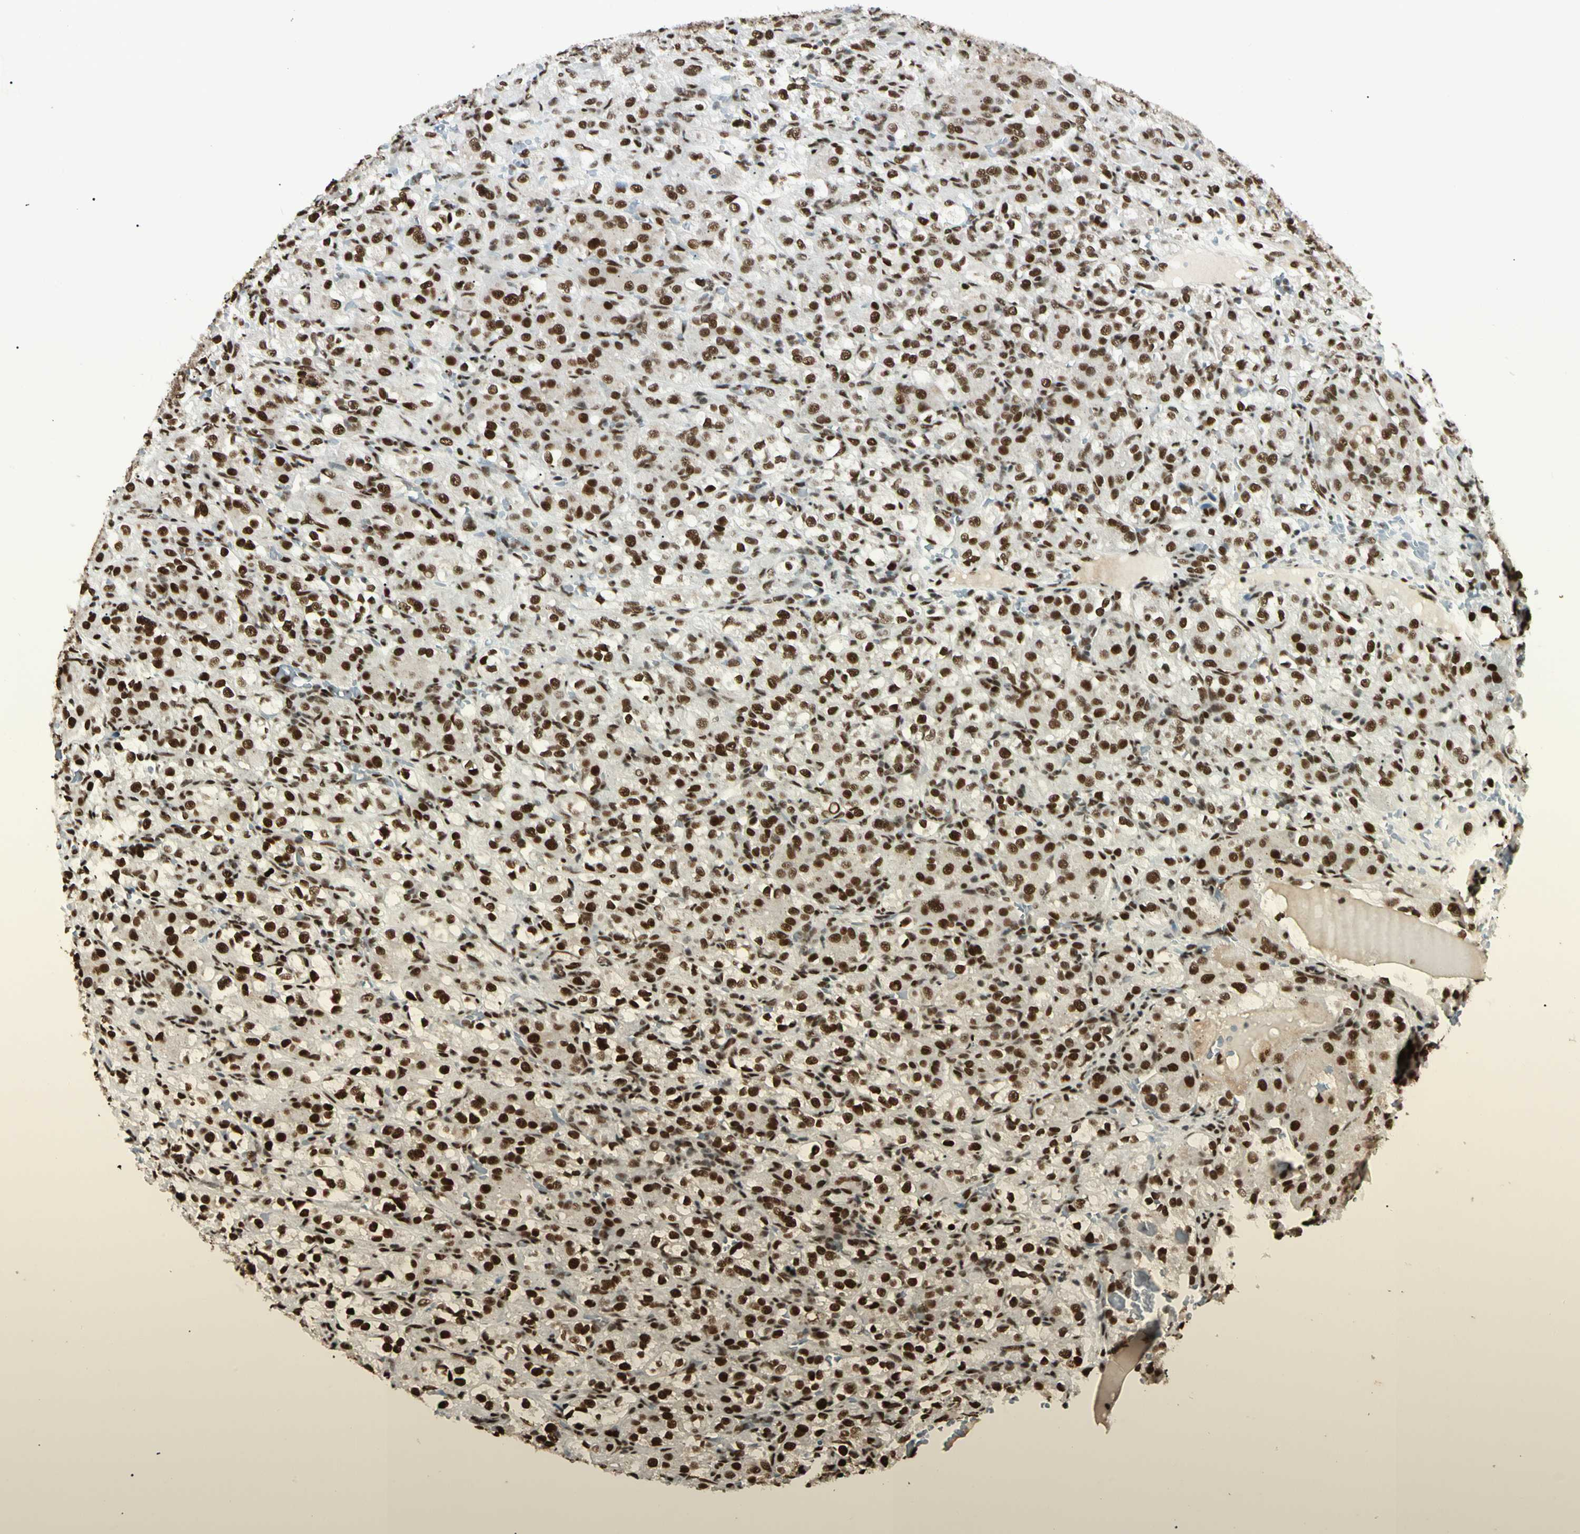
{"staining": {"intensity": "strong", "quantity": ">75%", "location": "nuclear"}, "tissue": "renal cancer", "cell_type": "Tumor cells", "image_type": "cancer", "snomed": [{"axis": "morphology", "description": "Normal tissue, NOS"}, {"axis": "morphology", "description": "Adenocarcinoma, NOS"}, {"axis": "topography", "description": "Kidney"}], "caption": "IHC image of neoplastic tissue: human adenocarcinoma (renal) stained using immunohistochemistry (IHC) reveals high levels of strong protein expression localized specifically in the nuclear of tumor cells, appearing as a nuclear brown color.", "gene": "FUS", "patient": {"sex": "male", "age": 61}}